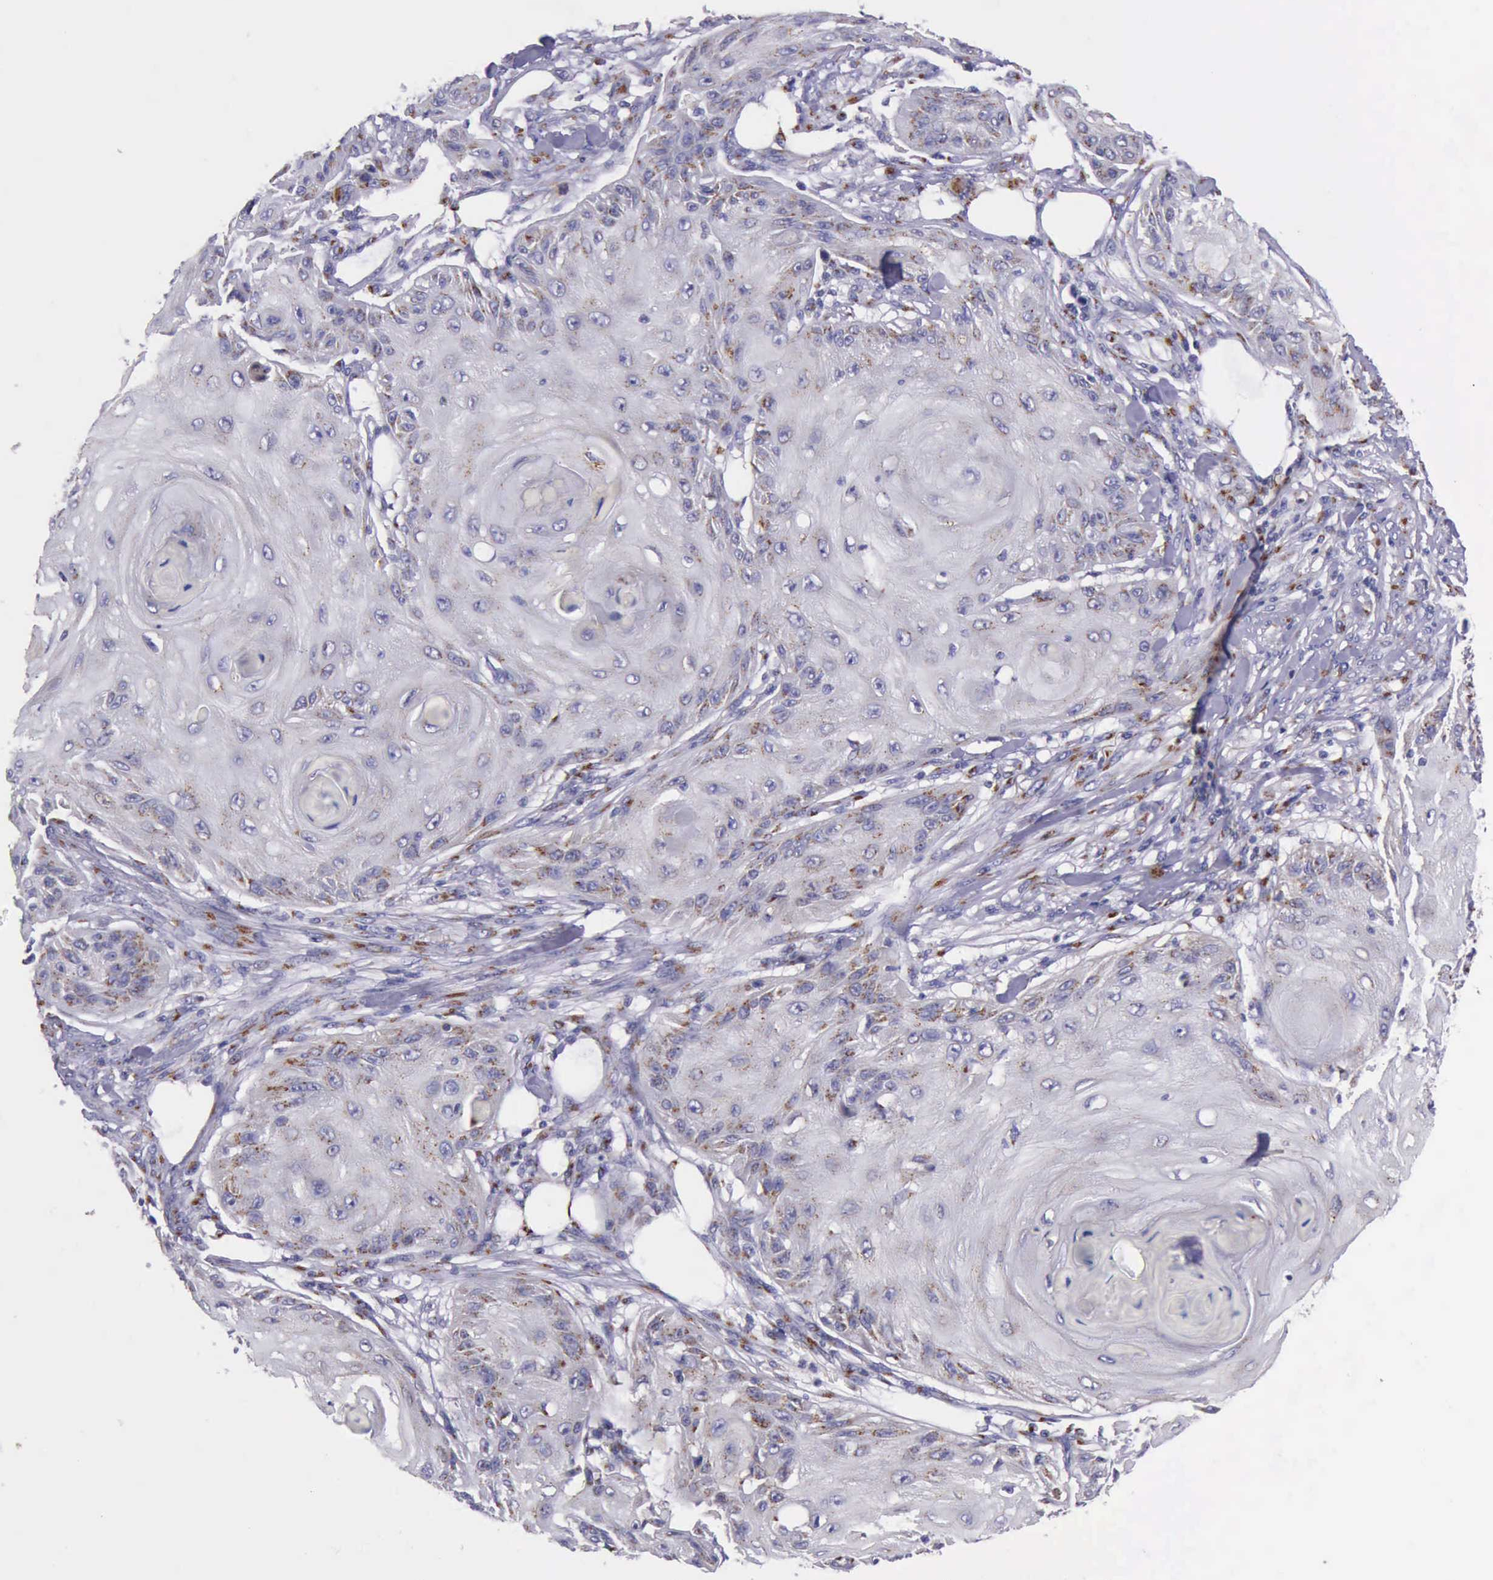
{"staining": {"intensity": "strong", "quantity": "<25%", "location": "cytoplasmic/membranous"}, "tissue": "skin cancer", "cell_type": "Tumor cells", "image_type": "cancer", "snomed": [{"axis": "morphology", "description": "Squamous cell carcinoma, NOS"}, {"axis": "topography", "description": "Skin"}], "caption": "Immunohistochemical staining of skin cancer reveals medium levels of strong cytoplasmic/membranous expression in about <25% of tumor cells.", "gene": "GOLGA5", "patient": {"sex": "female", "age": 88}}